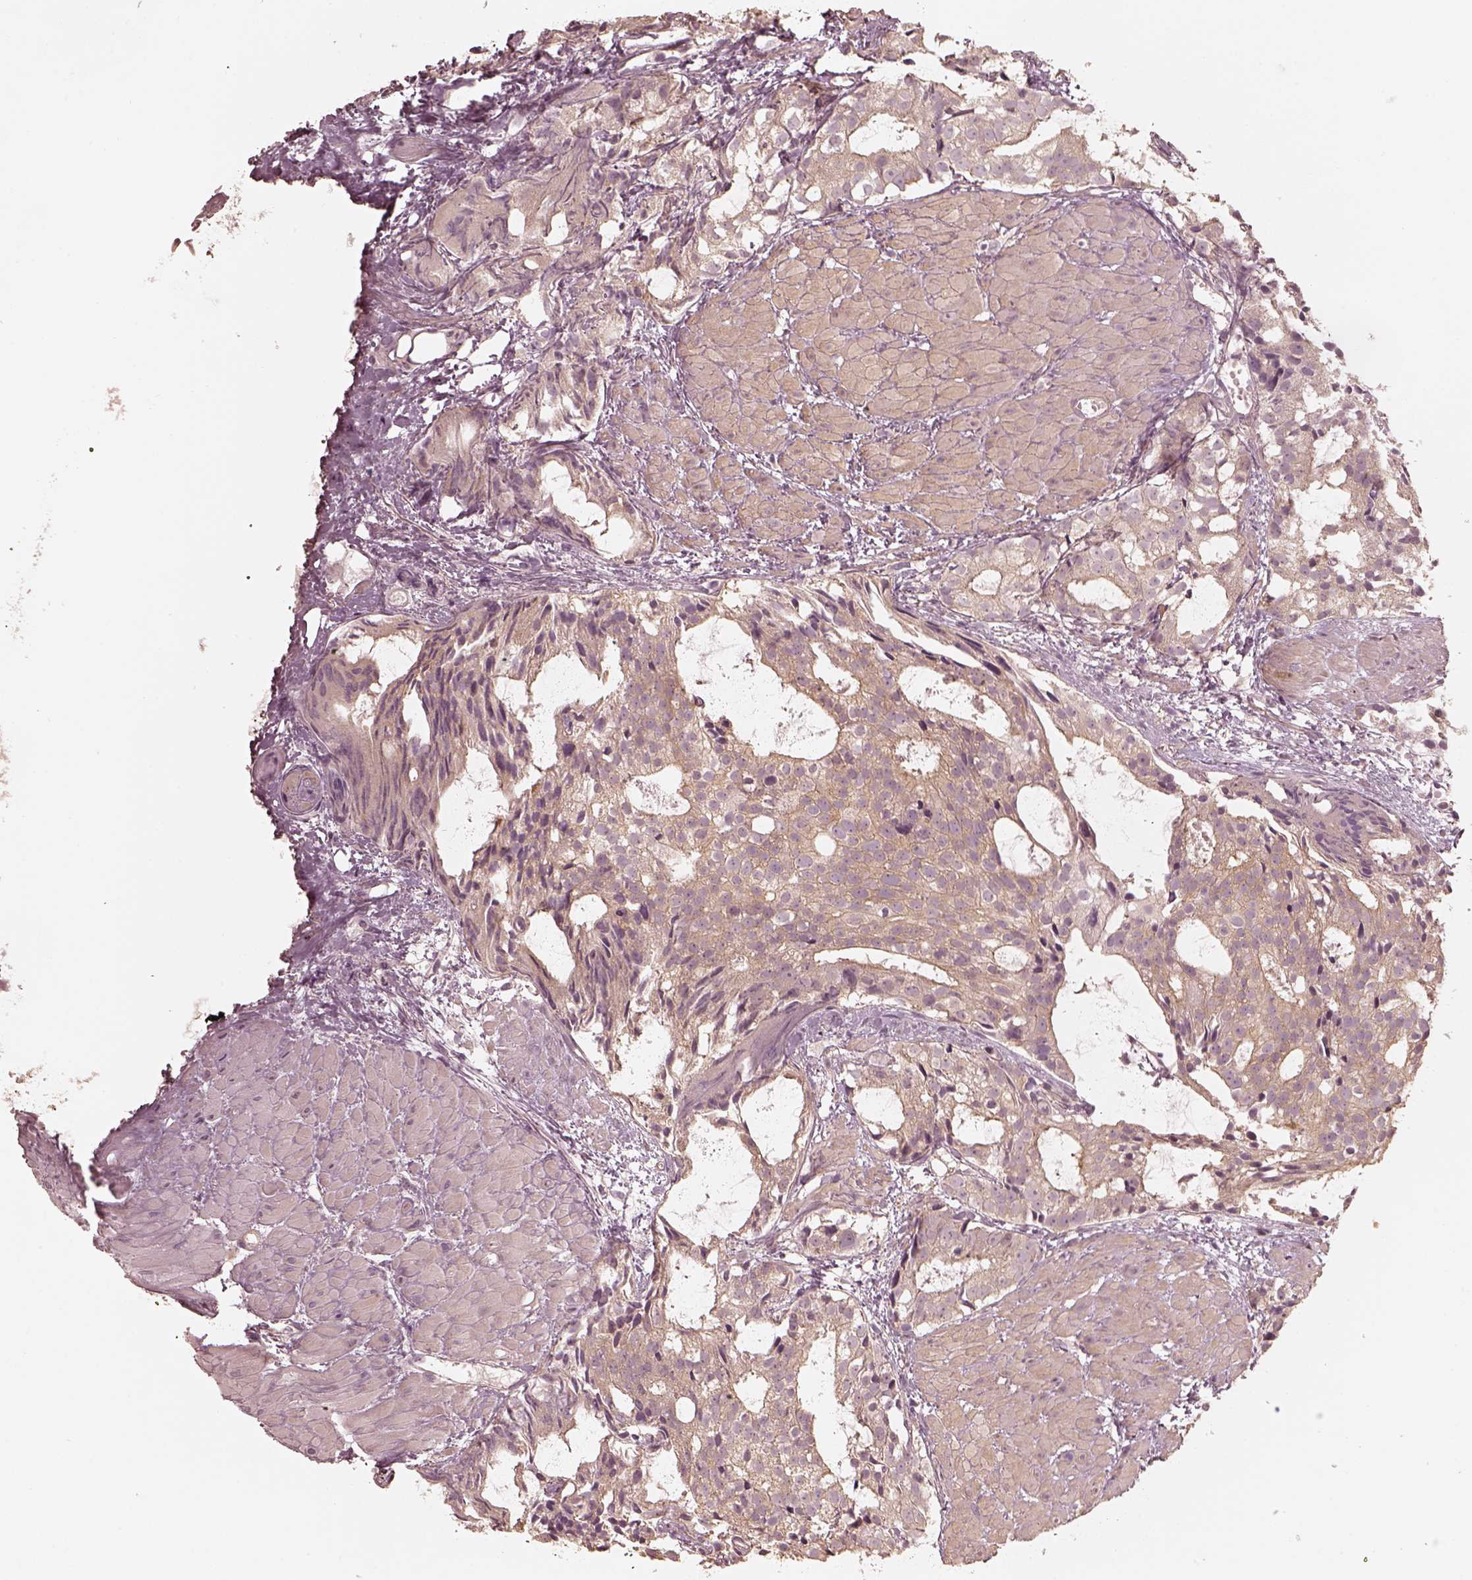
{"staining": {"intensity": "weak", "quantity": "<25%", "location": "cytoplasmic/membranous"}, "tissue": "prostate cancer", "cell_type": "Tumor cells", "image_type": "cancer", "snomed": [{"axis": "morphology", "description": "Adenocarcinoma, High grade"}, {"axis": "topography", "description": "Prostate"}], "caption": "This micrograph is of prostate cancer (adenocarcinoma (high-grade)) stained with IHC to label a protein in brown with the nuclei are counter-stained blue. There is no positivity in tumor cells.", "gene": "KIF5C", "patient": {"sex": "male", "age": 79}}